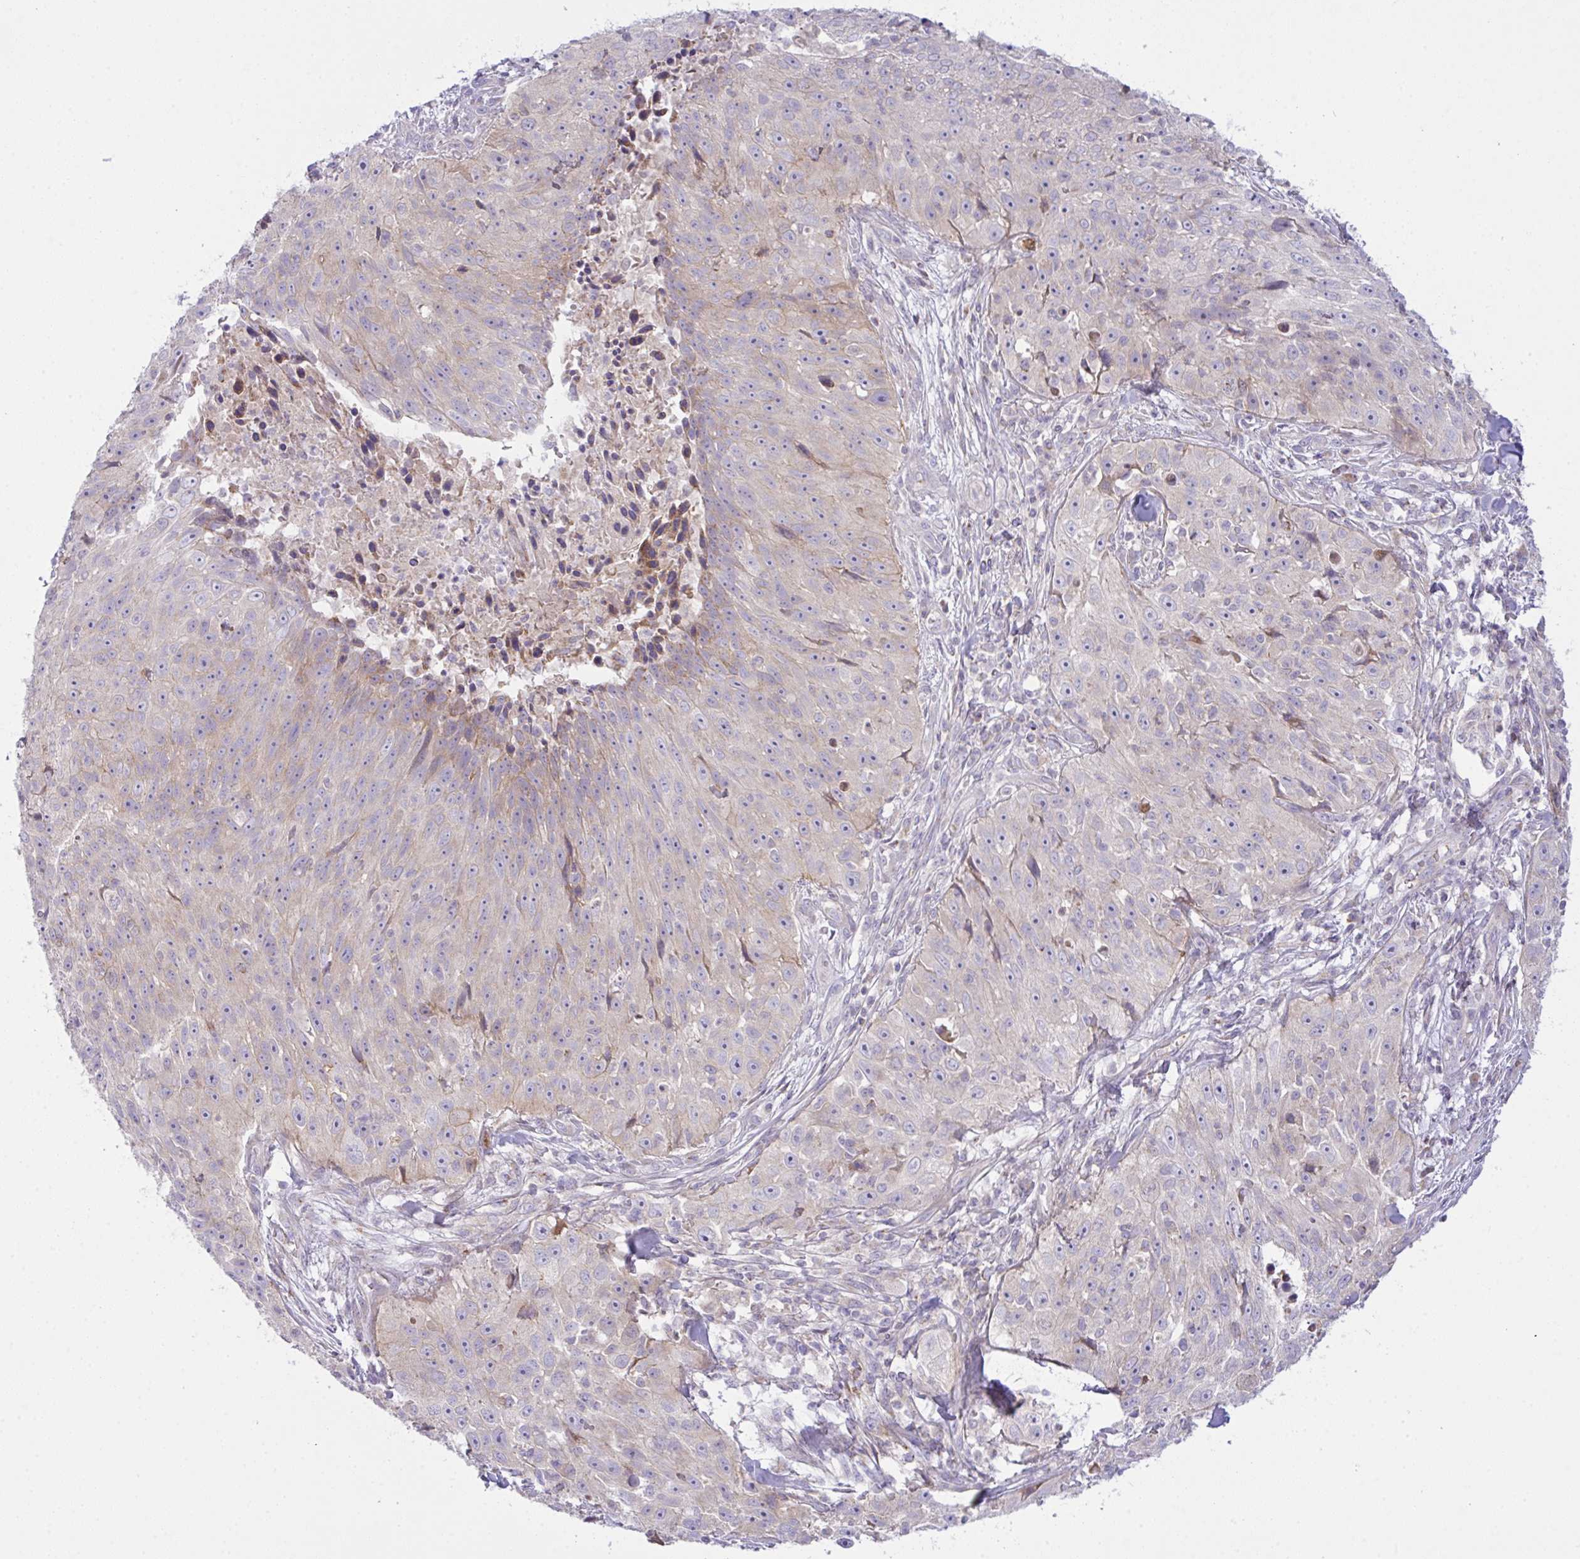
{"staining": {"intensity": "weak", "quantity": "<25%", "location": "cytoplasmic/membranous"}, "tissue": "skin cancer", "cell_type": "Tumor cells", "image_type": "cancer", "snomed": [{"axis": "morphology", "description": "Squamous cell carcinoma, NOS"}, {"axis": "topography", "description": "Skin"}], "caption": "Tumor cells are negative for brown protein staining in skin cancer (squamous cell carcinoma).", "gene": "CHDH", "patient": {"sex": "female", "age": 87}}